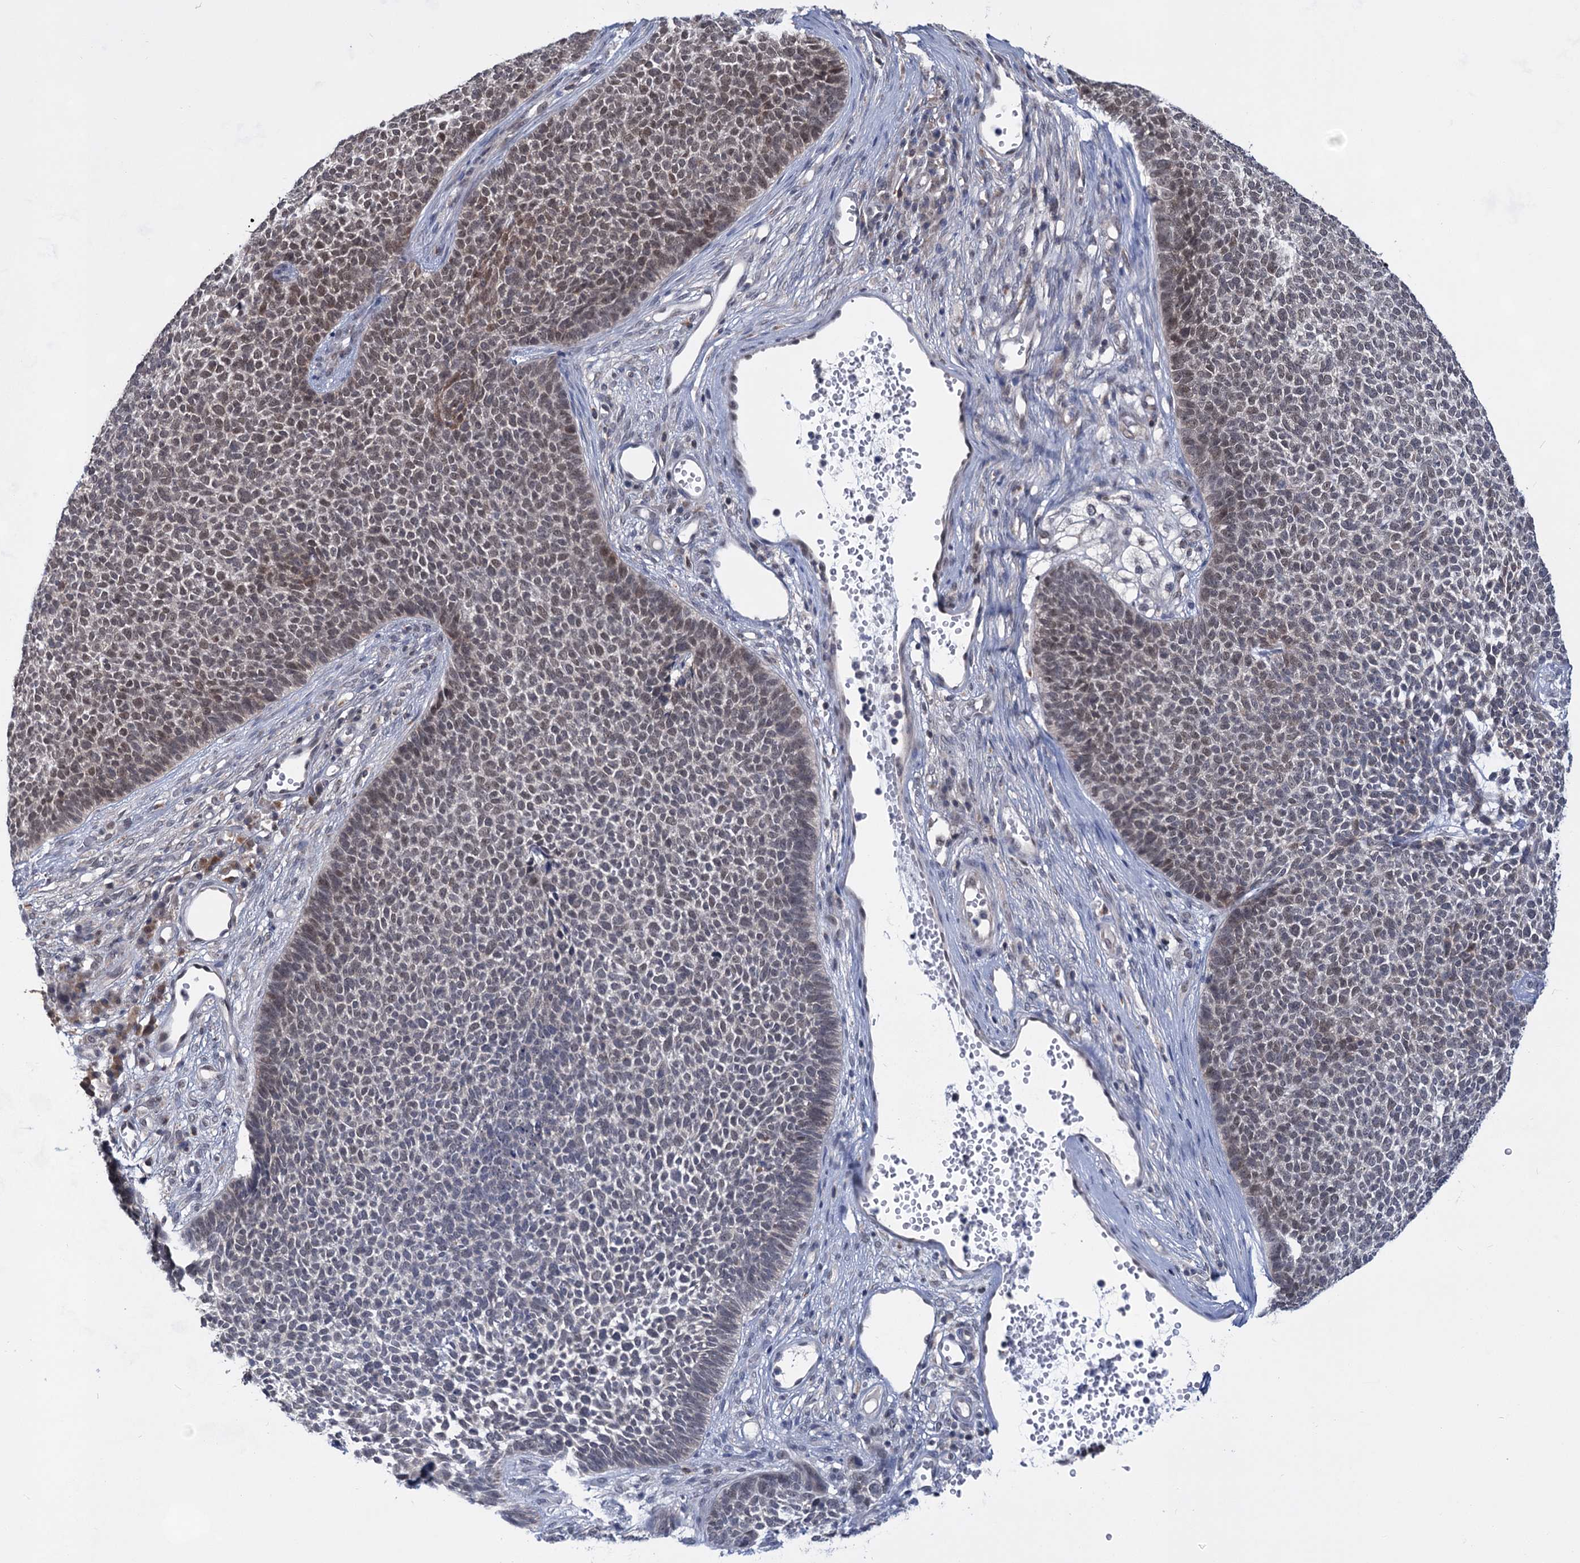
{"staining": {"intensity": "weak", "quantity": "25%-75%", "location": "nuclear"}, "tissue": "skin cancer", "cell_type": "Tumor cells", "image_type": "cancer", "snomed": [{"axis": "morphology", "description": "Basal cell carcinoma"}, {"axis": "topography", "description": "Skin"}], "caption": "Weak nuclear positivity is identified in approximately 25%-75% of tumor cells in skin cancer. (brown staining indicates protein expression, while blue staining denotes nuclei).", "gene": "TTC17", "patient": {"sex": "female", "age": 84}}